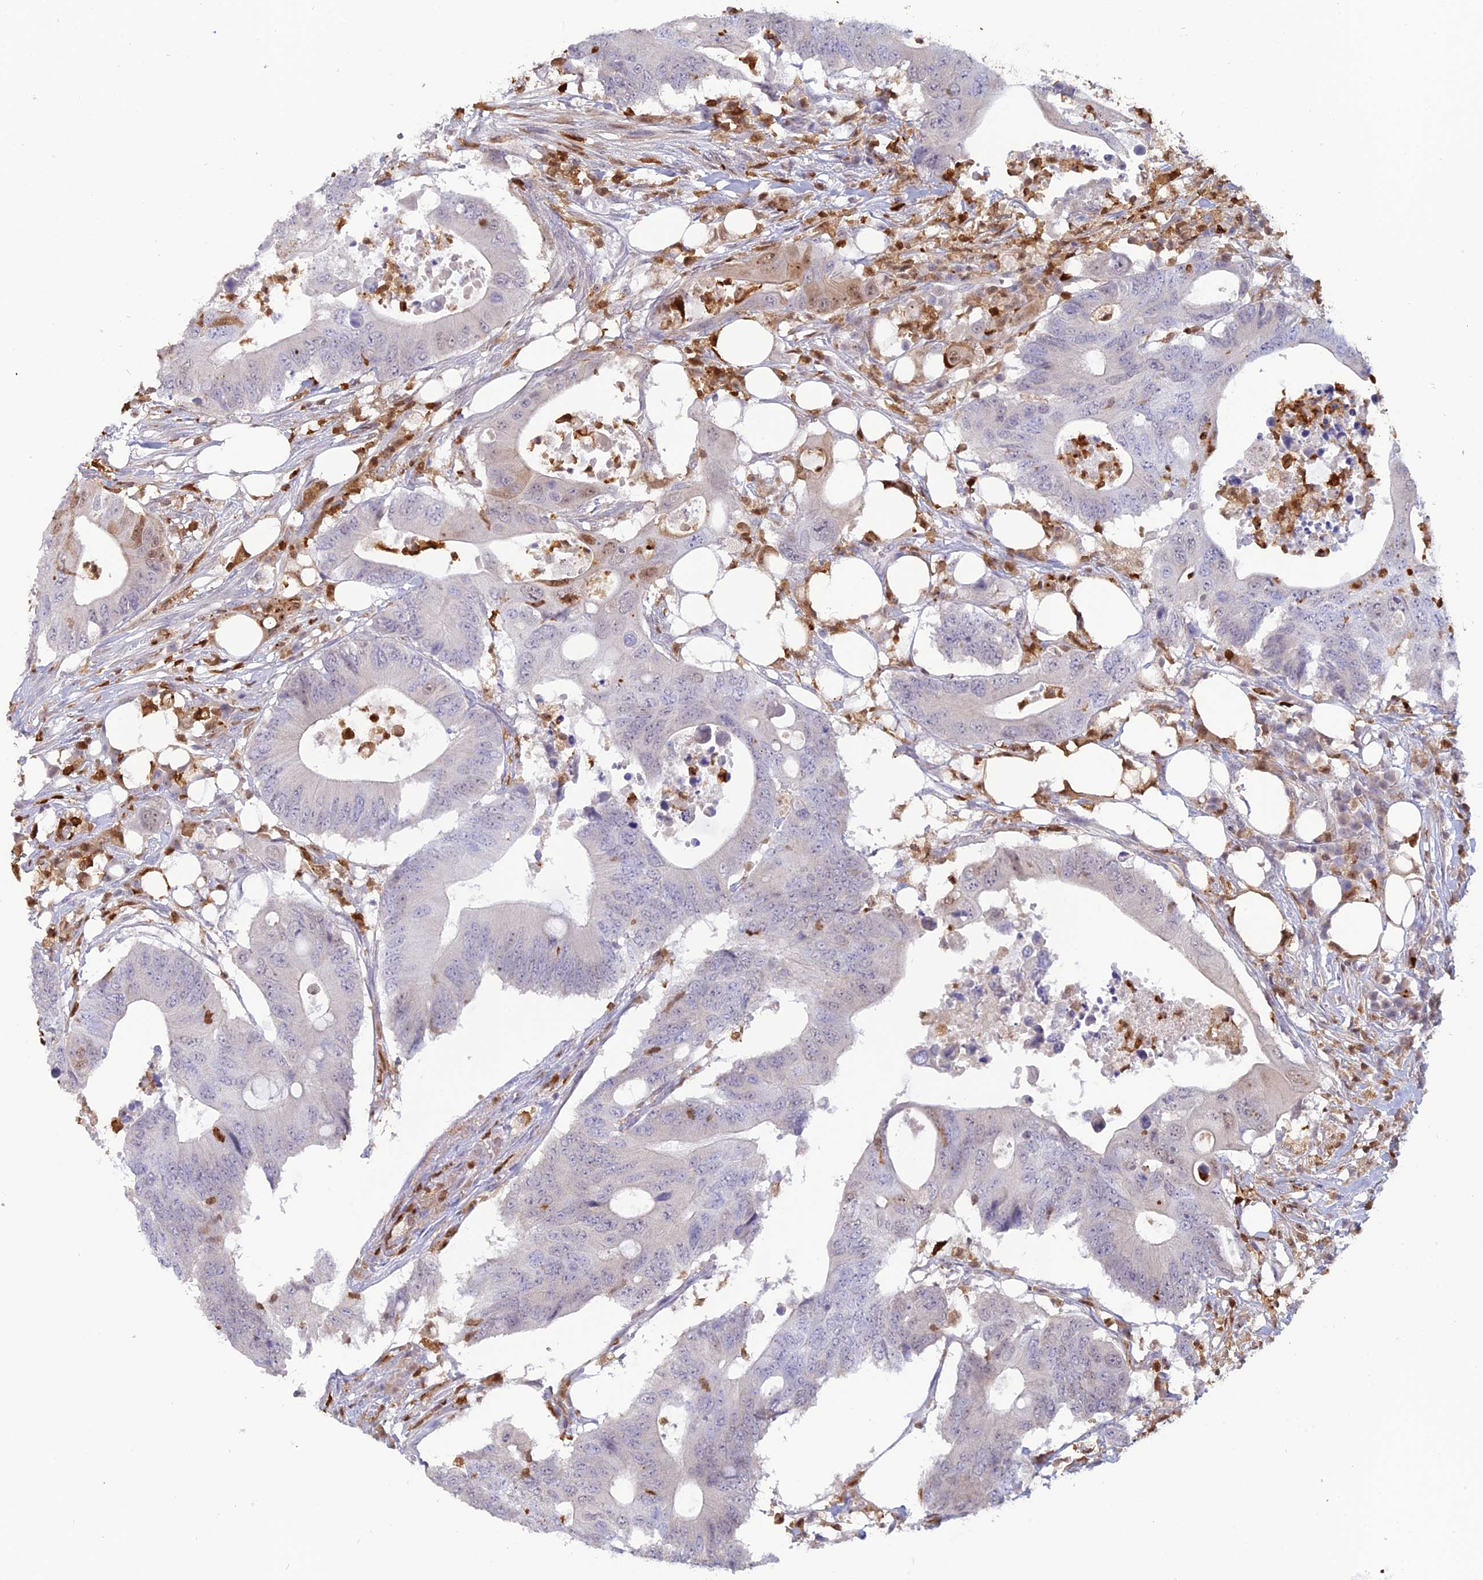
{"staining": {"intensity": "negative", "quantity": "none", "location": "none"}, "tissue": "colorectal cancer", "cell_type": "Tumor cells", "image_type": "cancer", "snomed": [{"axis": "morphology", "description": "Adenocarcinoma, NOS"}, {"axis": "topography", "description": "Colon"}], "caption": "There is no significant positivity in tumor cells of colorectal cancer (adenocarcinoma).", "gene": "PGBD4", "patient": {"sex": "male", "age": 71}}